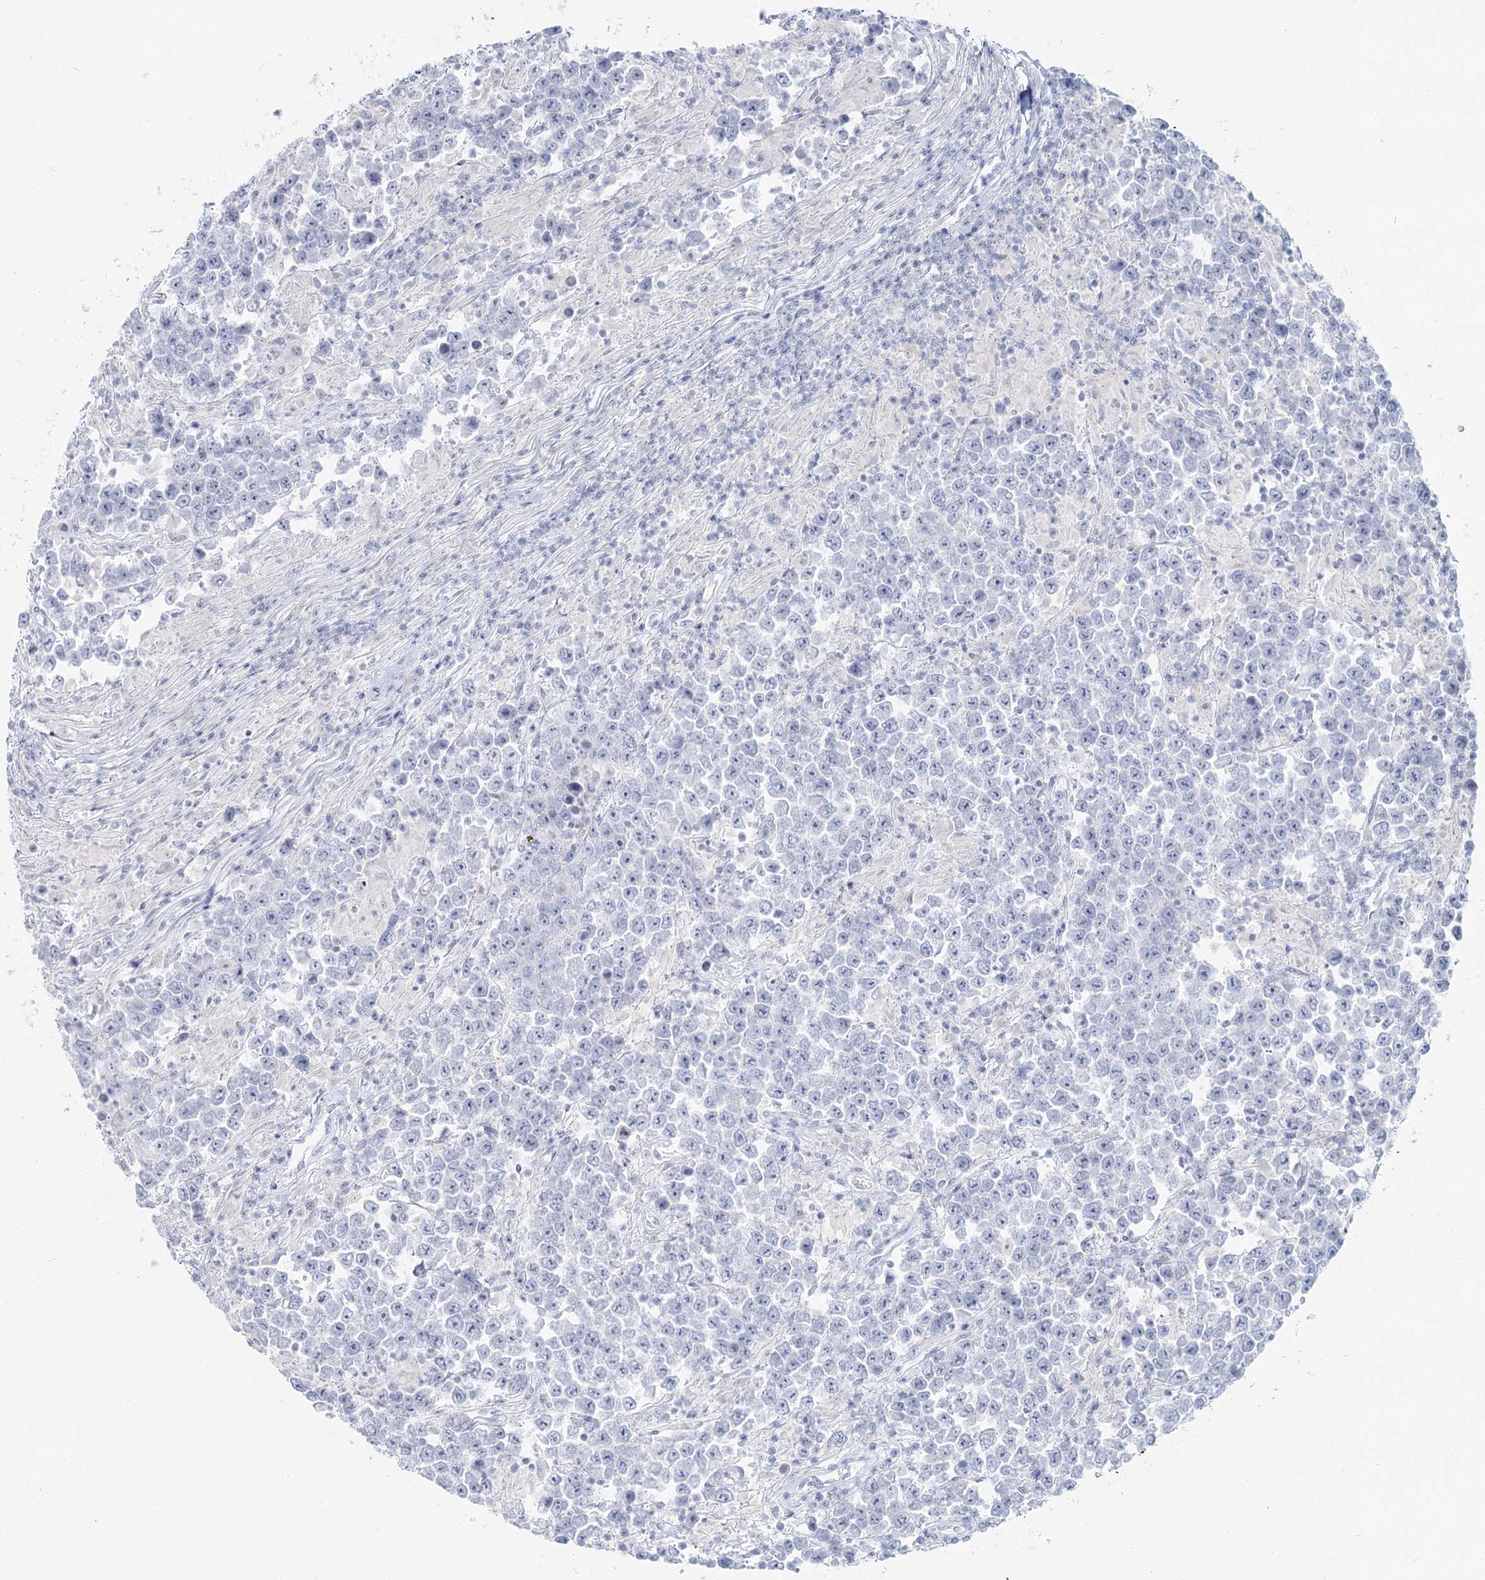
{"staining": {"intensity": "negative", "quantity": "none", "location": "none"}, "tissue": "testis cancer", "cell_type": "Tumor cells", "image_type": "cancer", "snomed": [{"axis": "morphology", "description": "Normal tissue, NOS"}, {"axis": "morphology", "description": "Urothelial carcinoma, High grade"}, {"axis": "morphology", "description": "Seminoma, NOS"}, {"axis": "morphology", "description": "Carcinoma, Embryonal, NOS"}, {"axis": "topography", "description": "Urinary bladder"}, {"axis": "topography", "description": "Testis"}], "caption": "This image is of seminoma (testis) stained with IHC to label a protein in brown with the nuclei are counter-stained blue. There is no positivity in tumor cells. (Brightfield microscopy of DAB (3,3'-diaminobenzidine) immunohistochemistry at high magnification).", "gene": "IFIT5", "patient": {"sex": "male", "age": 41}}